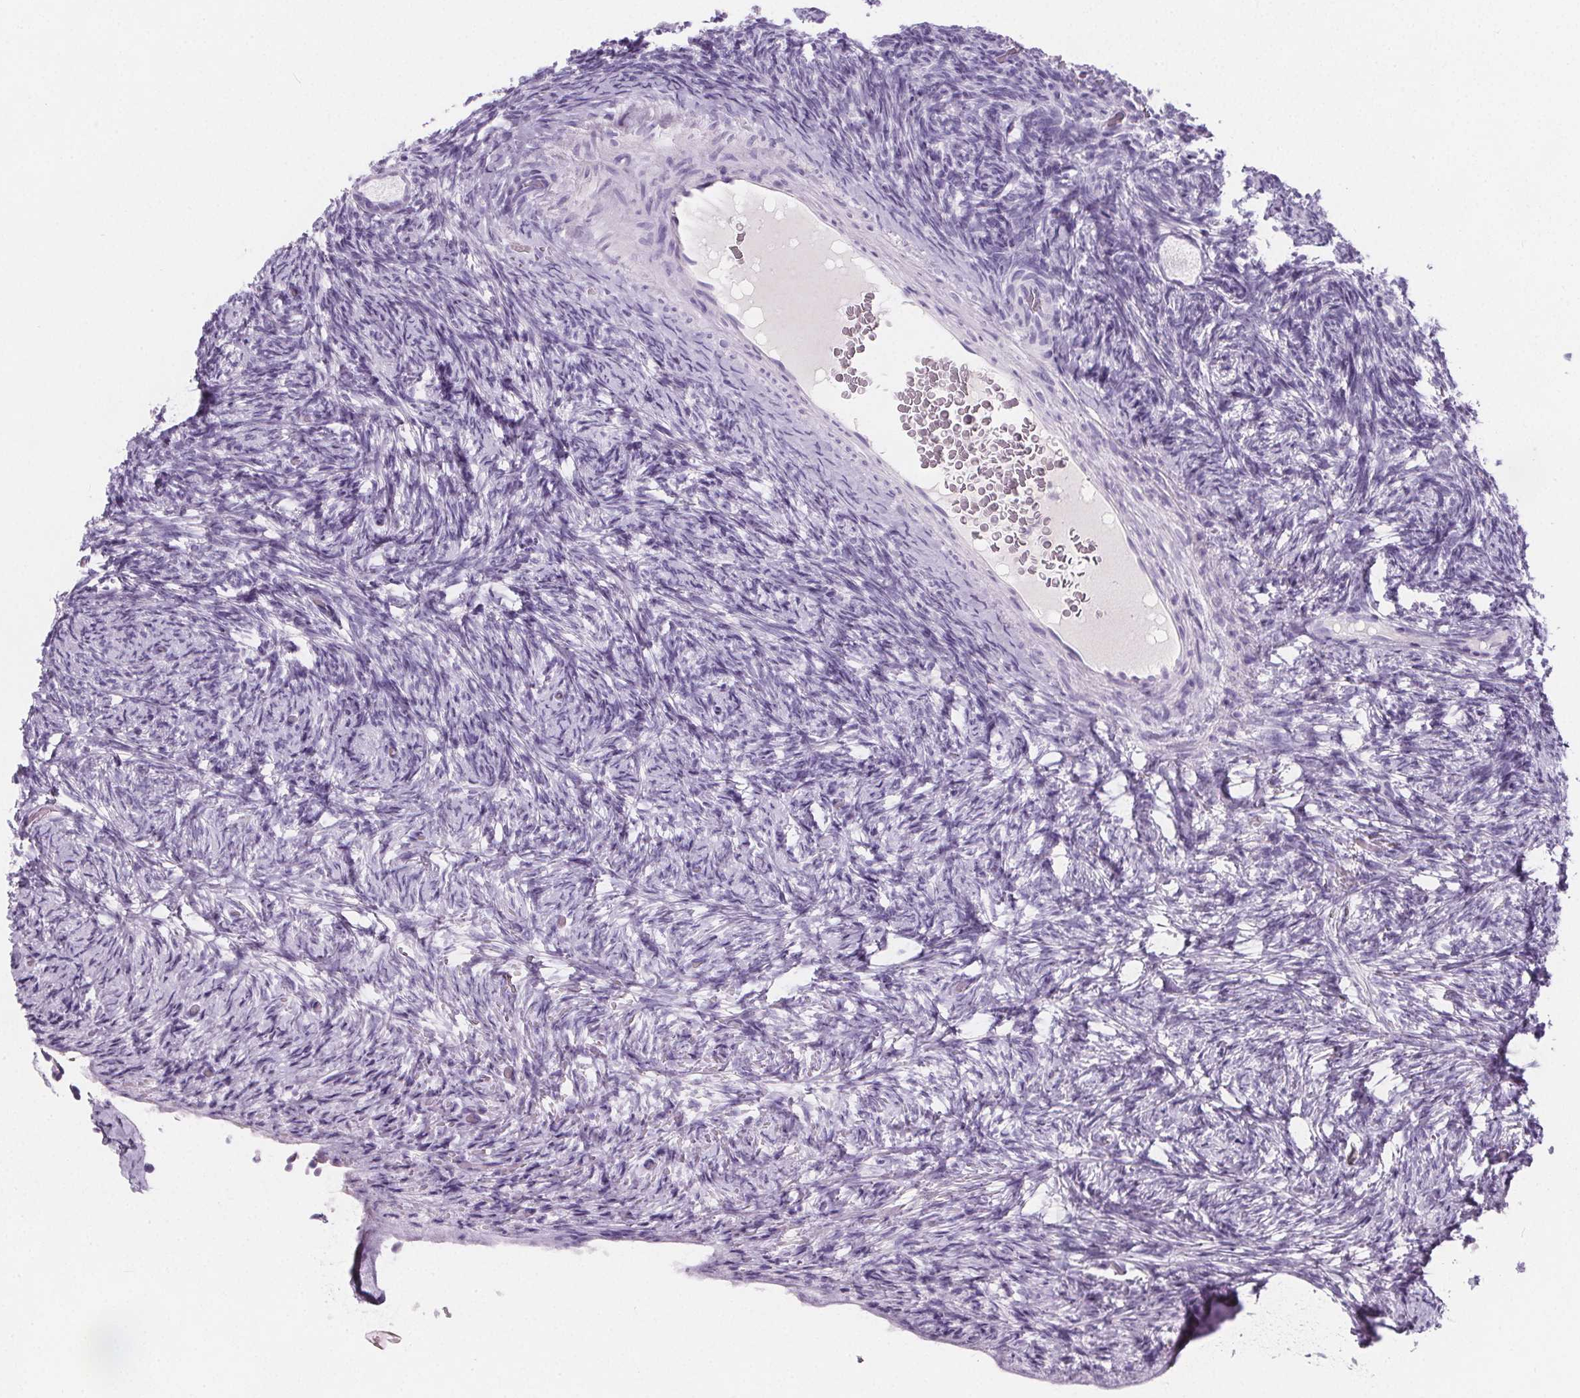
{"staining": {"intensity": "negative", "quantity": "none", "location": "none"}, "tissue": "ovary", "cell_type": "Follicle cells", "image_type": "normal", "snomed": [{"axis": "morphology", "description": "Normal tissue, NOS"}, {"axis": "topography", "description": "Ovary"}], "caption": "The image exhibits no staining of follicle cells in unremarkable ovary. (Brightfield microscopy of DAB (3,3'-diaminobenzidine) IHC at high magnification).", "gene": "ADRB1", "patient": {"sex": "female", "age": 34}}